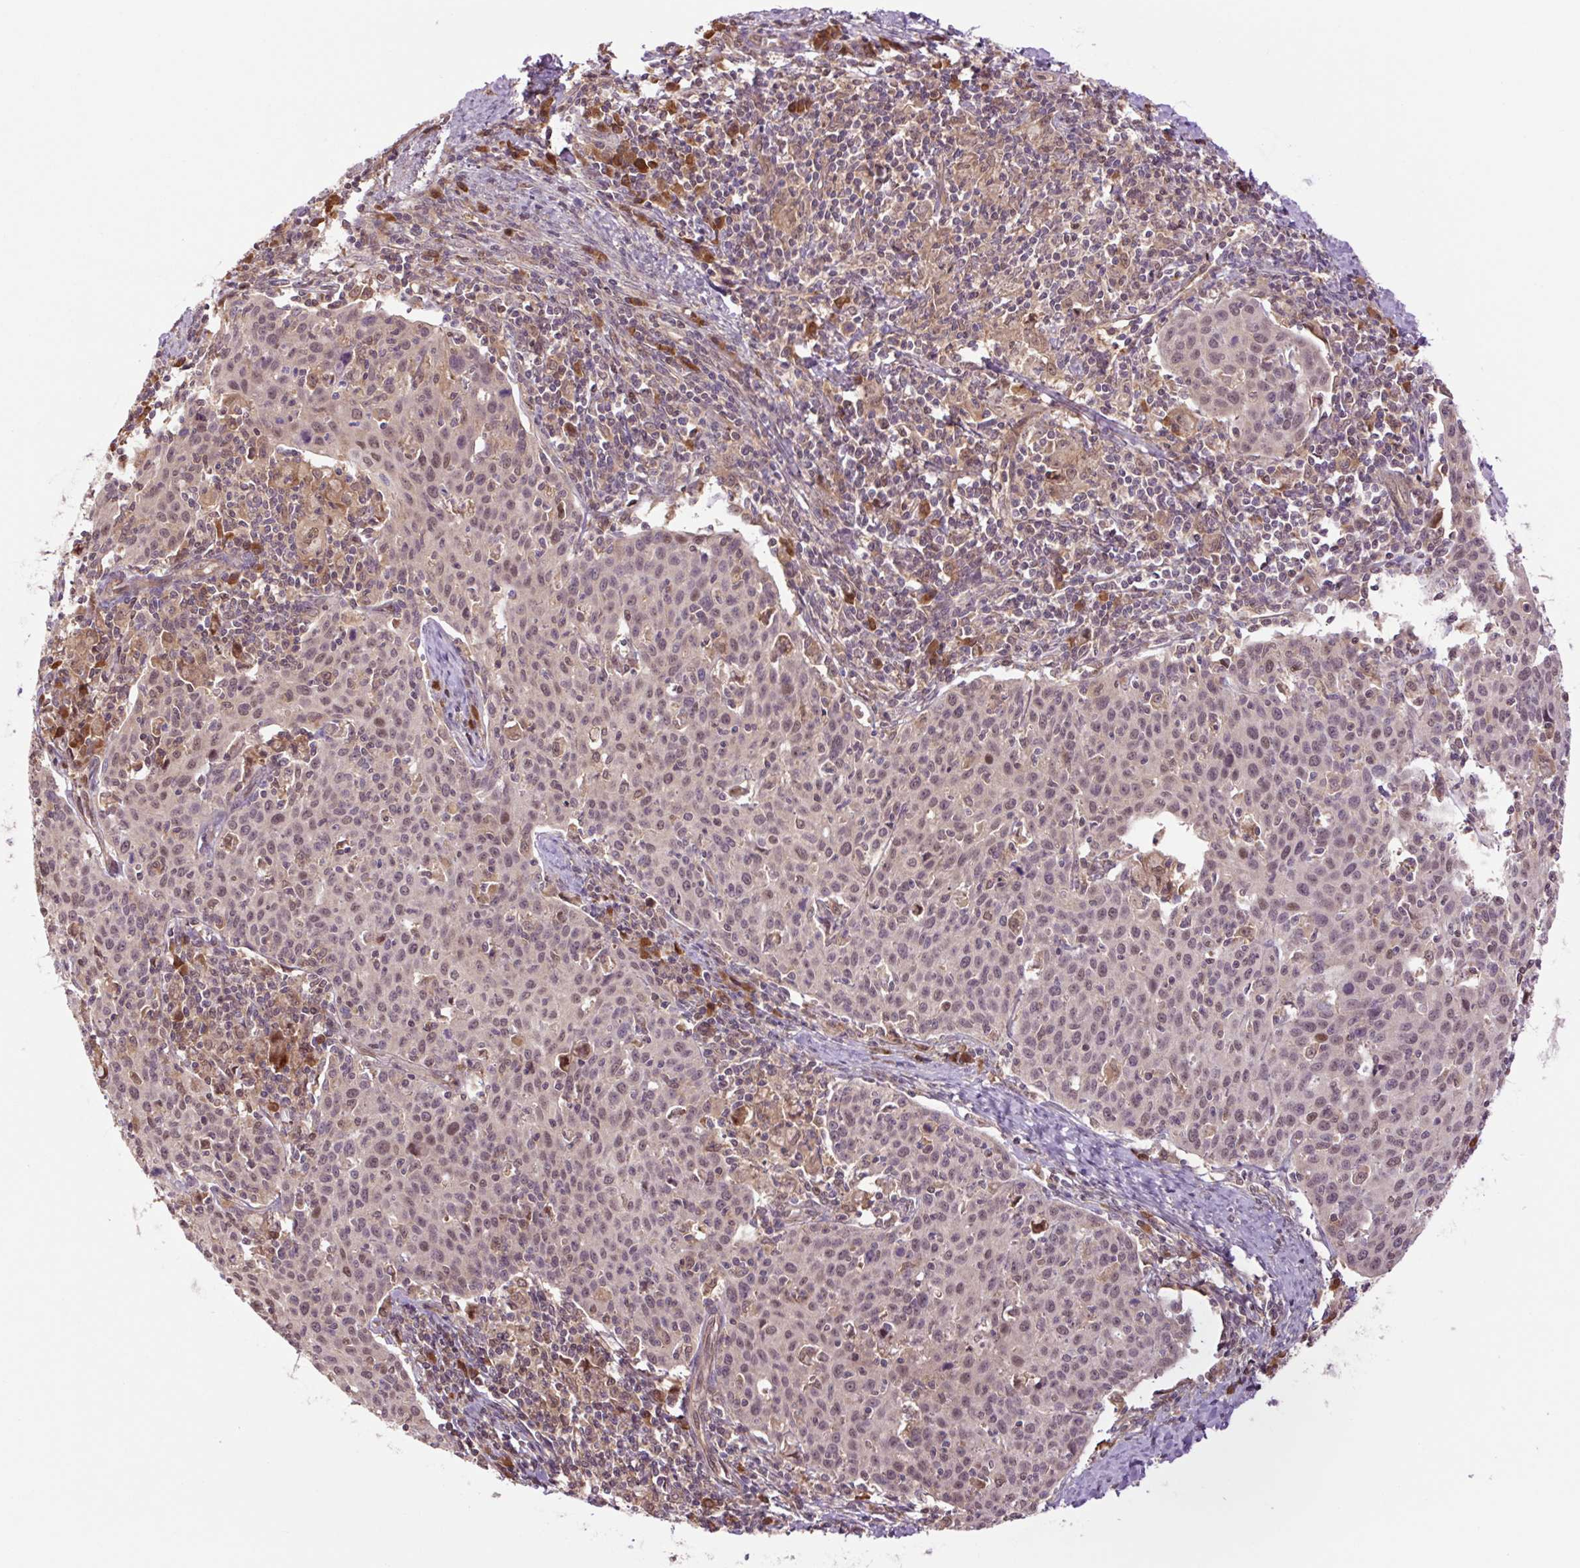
{"staining": {"intensity": "weak", "quantity": ">75%", "location": "nuclear"}, "tissue": "cervical cancer", "cell_type": "Tumor cells", "image_type": "cancer", "snomed": [{"axis": "morphology", "description": "Squamous cell carcinoma, NOS"}, {"axis": "topography", "description": "Cervix"}], "caption": "IHC staining of cervical squamous cell carcinoma, which exhibits low levels of weak nuclear staining in about >75% of tumor cells indicating weak nuclear protein staining. The staining was performed using DAB (3,3'-diaminobenzidine) (brown) for protein detection and nuclei were counterstained in hematoxylin (blue).", "gene": "TPT1", "patient": {"sex": "female", "age": 38}}